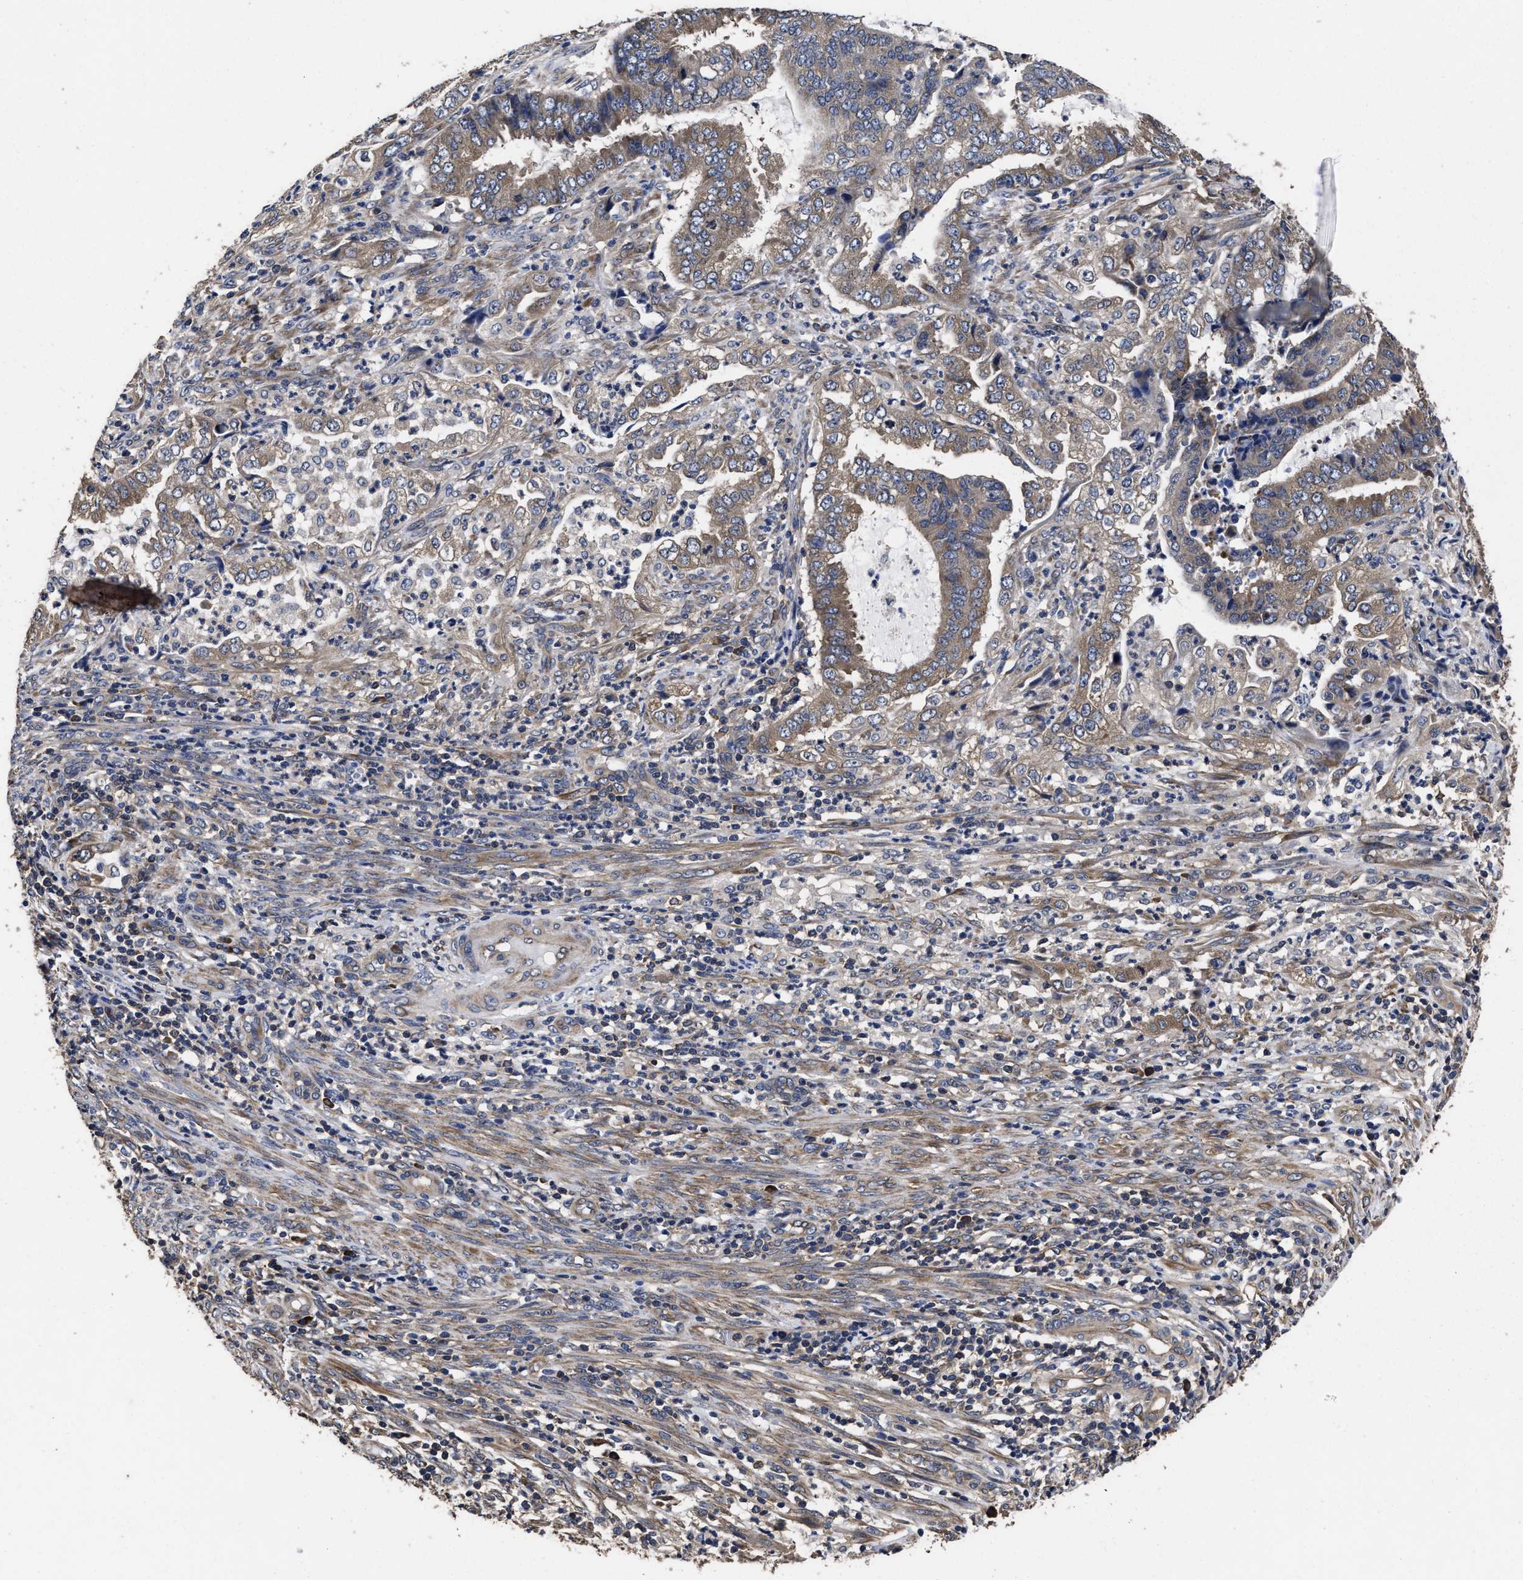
{"staining": {"intensity": "weak", "quantity": ">75%", "location": "cytoplasmic/membranous"}, "tissue": "endometrial cancer", "cell_type": "Tumor cells", "image_type": "cancer", "snomed": [{"axis": "morphology", "description": "Adenocarcinoma, NOS"}, {"axis": "topography", "description": "Endometrium"}], "caption": "Approximately >75% of tumor cells in adenocarcinoma (endometrial) demonstrate weak cytoplasmic/membranous protein staining as visualized by brown immunohistochemical staining.", "gene": "AVEN", "patient": {"sex": "female", "age": 51}}